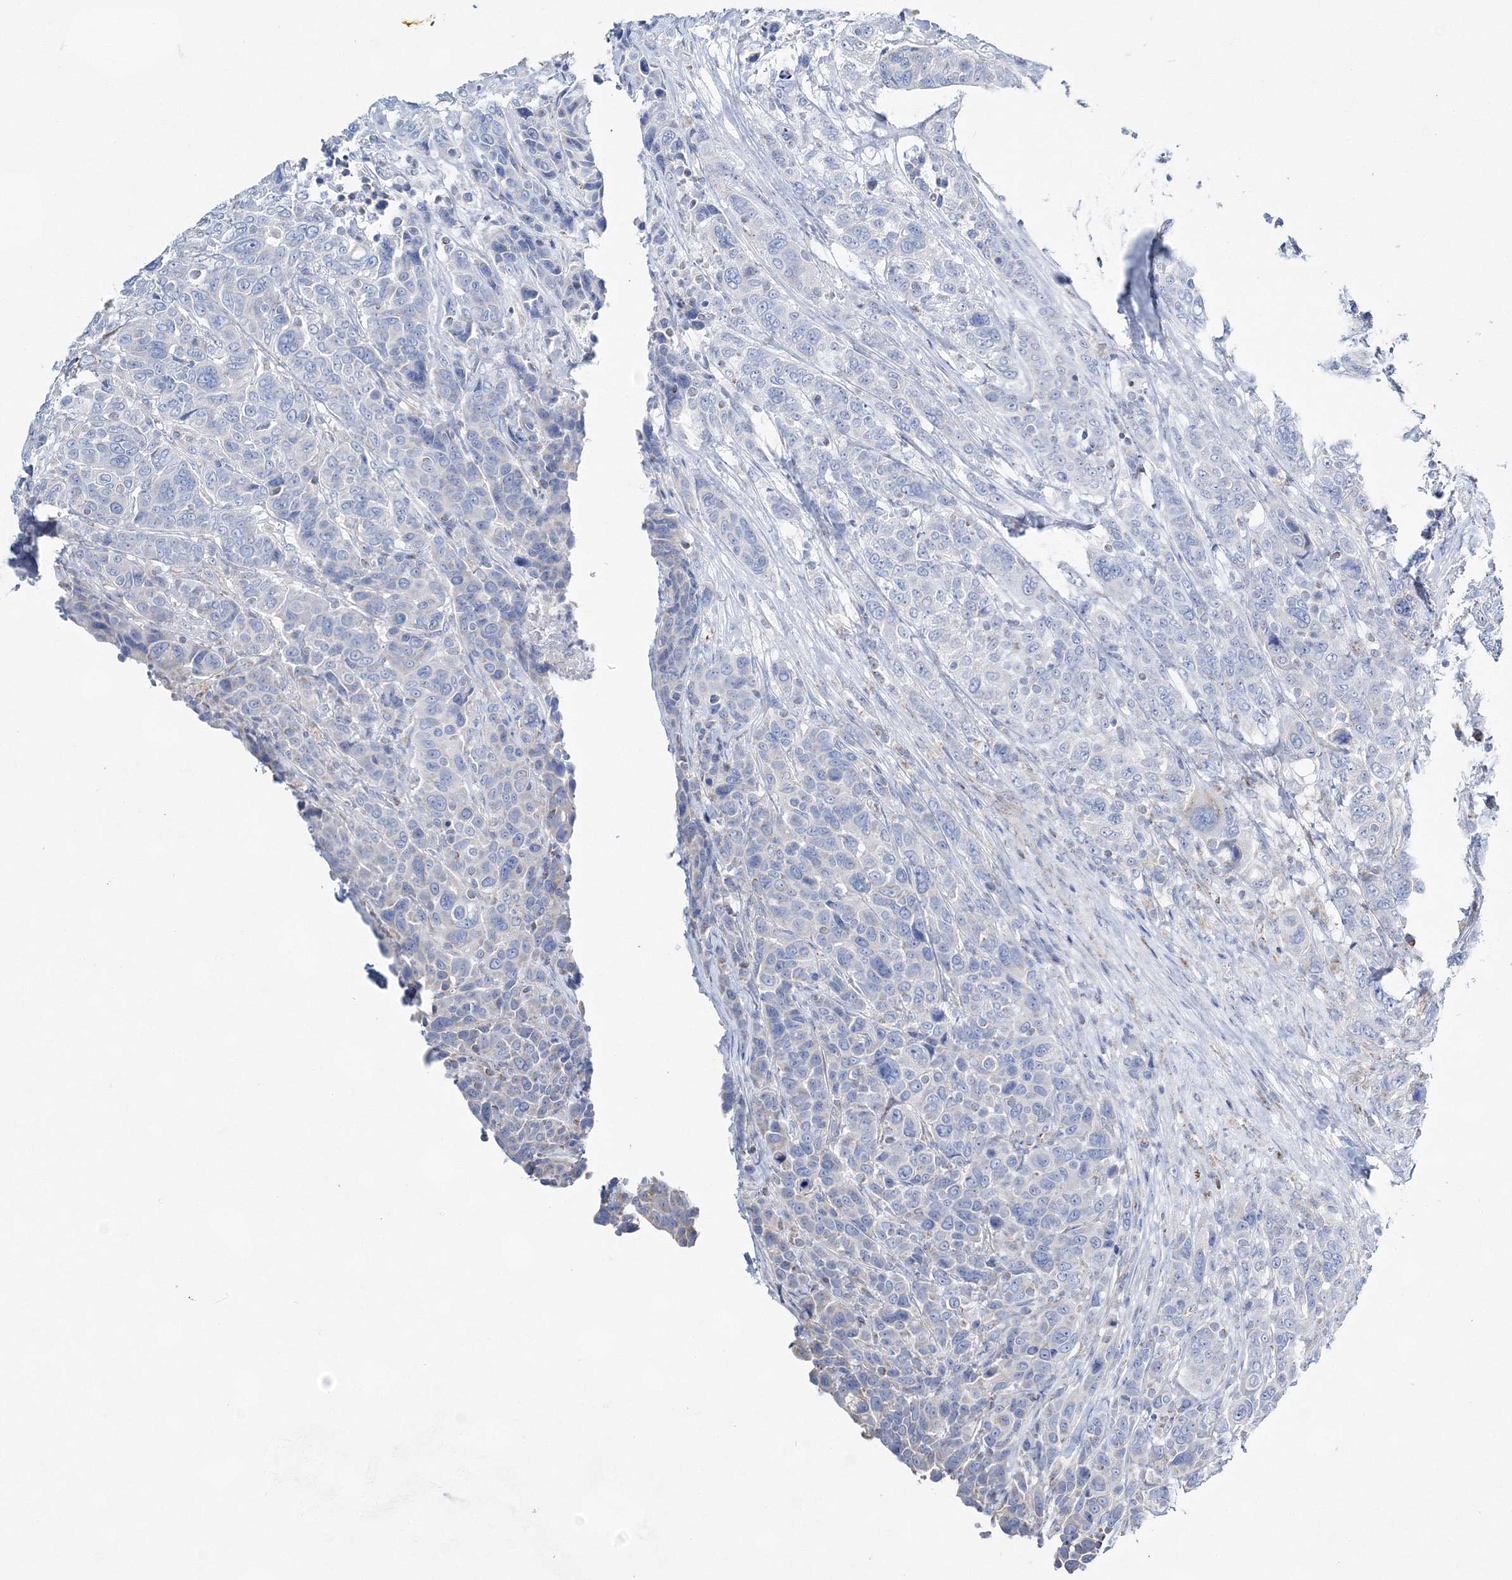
{"staining": {"intensity": "negative", "quantity": "none", "location": "none"}, "tissue": "breast cancer", "cell_type": "Tumor cells", "image_type": "cancer", "snomed": [{"axis": "morphology", "description": "Duct carcinoma"}, {"axis": "topography", "description": "Breast"}], "caption": "Photomicrograph shows no protein positivity in tumor cells of breast invasive ductal carcinoma tissue.", "gene": "HIBCH", "patient": {"sex": "female", "age": 37}}